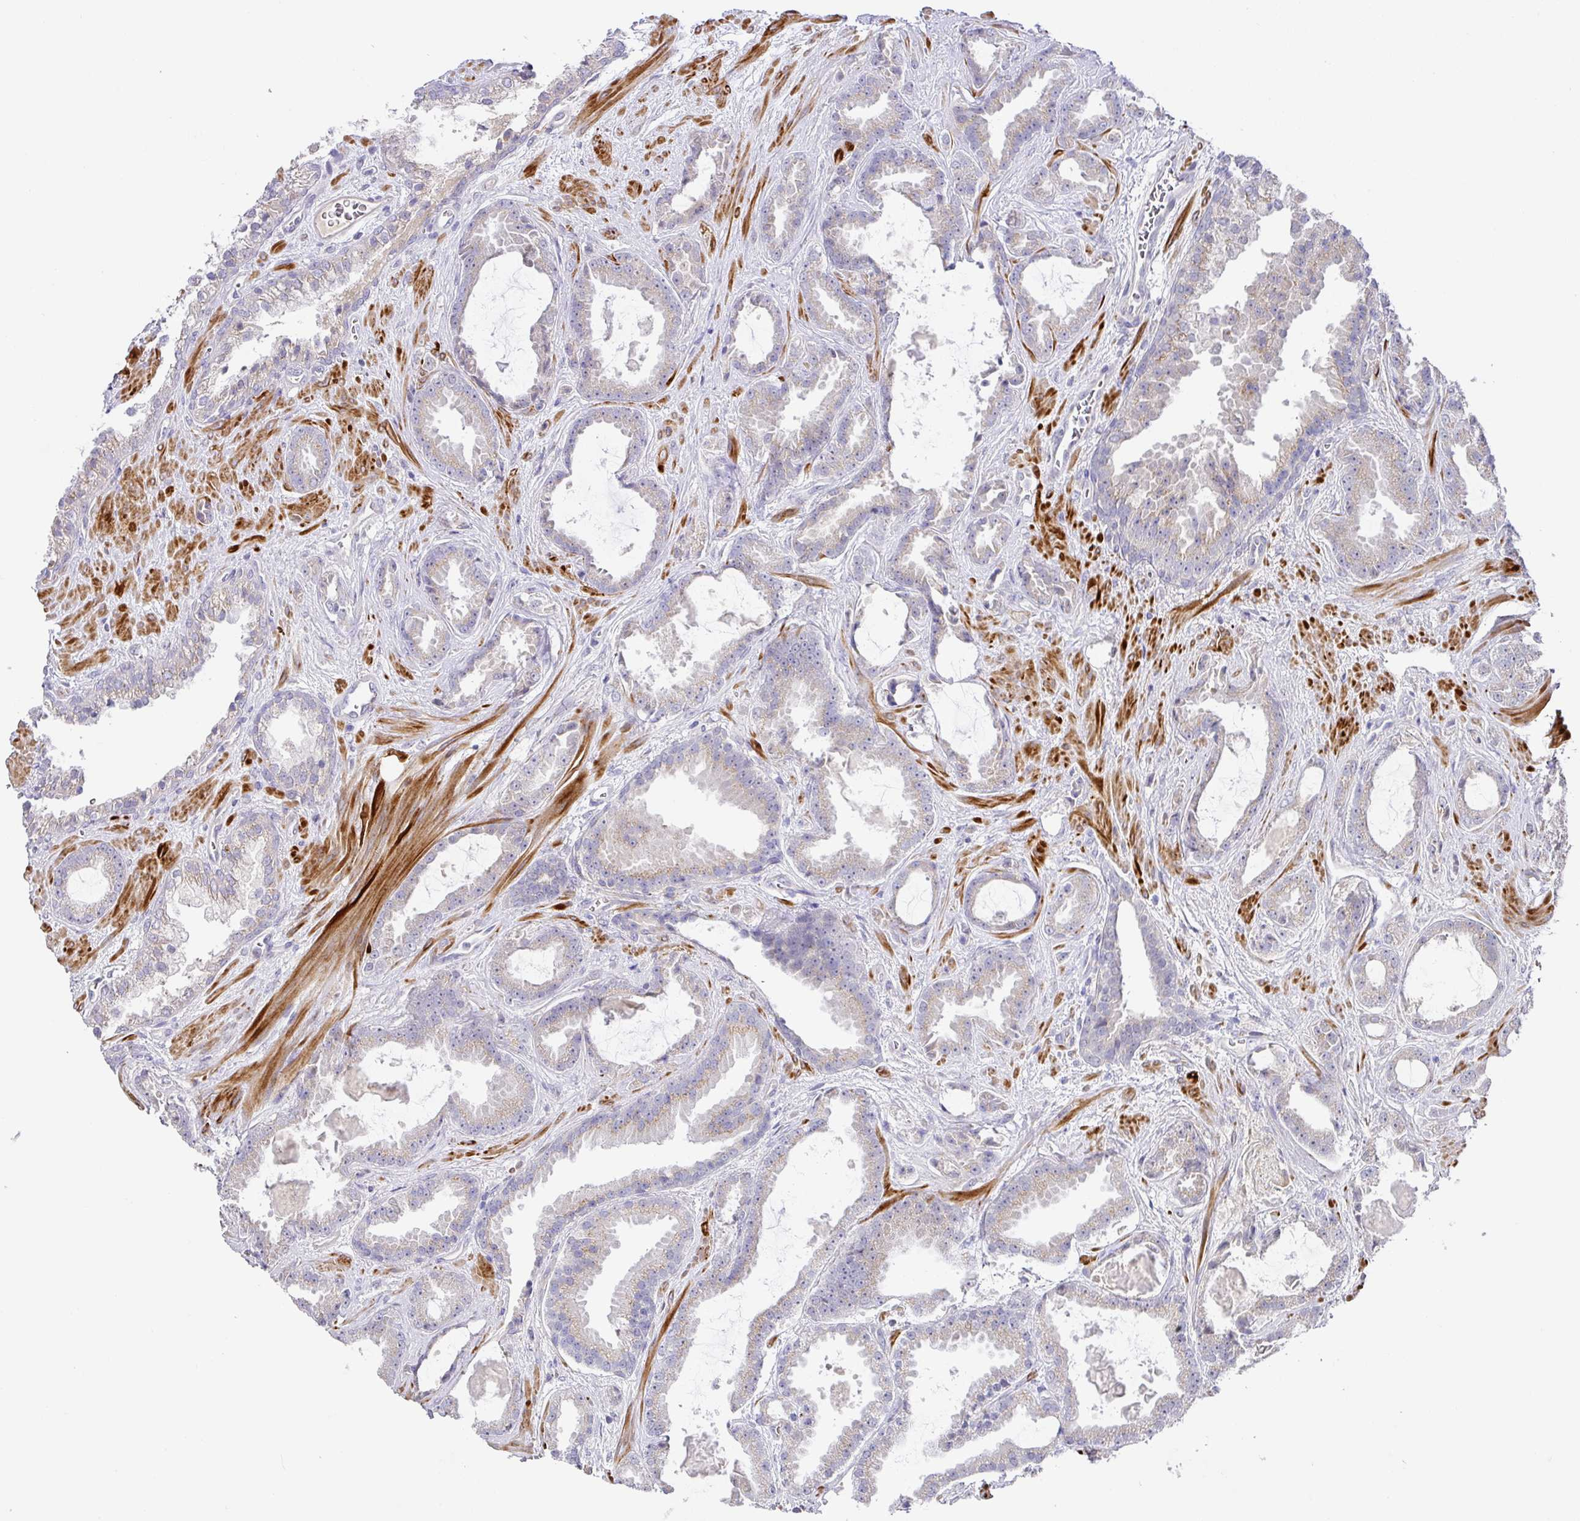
{"staining": {"intensity": "weak", "quantity": "<25%", "location": "cytoplasmic/membranous"}, "tissue": "prostate cancer", "cell_type": "Tumor cells", "image_type": "cancer", "snomed": [{"axis": "morphology", "description": "Adenocarcinoma, Low grade"}, {"axis": "topography", "description": "Prostate"}], "caption": "This is an immunohistochemistry image of prostate cancer. There is no positivity in tumor cells.", "gene": "TARM1", "patient": {"sex": "male", "age": 62}}